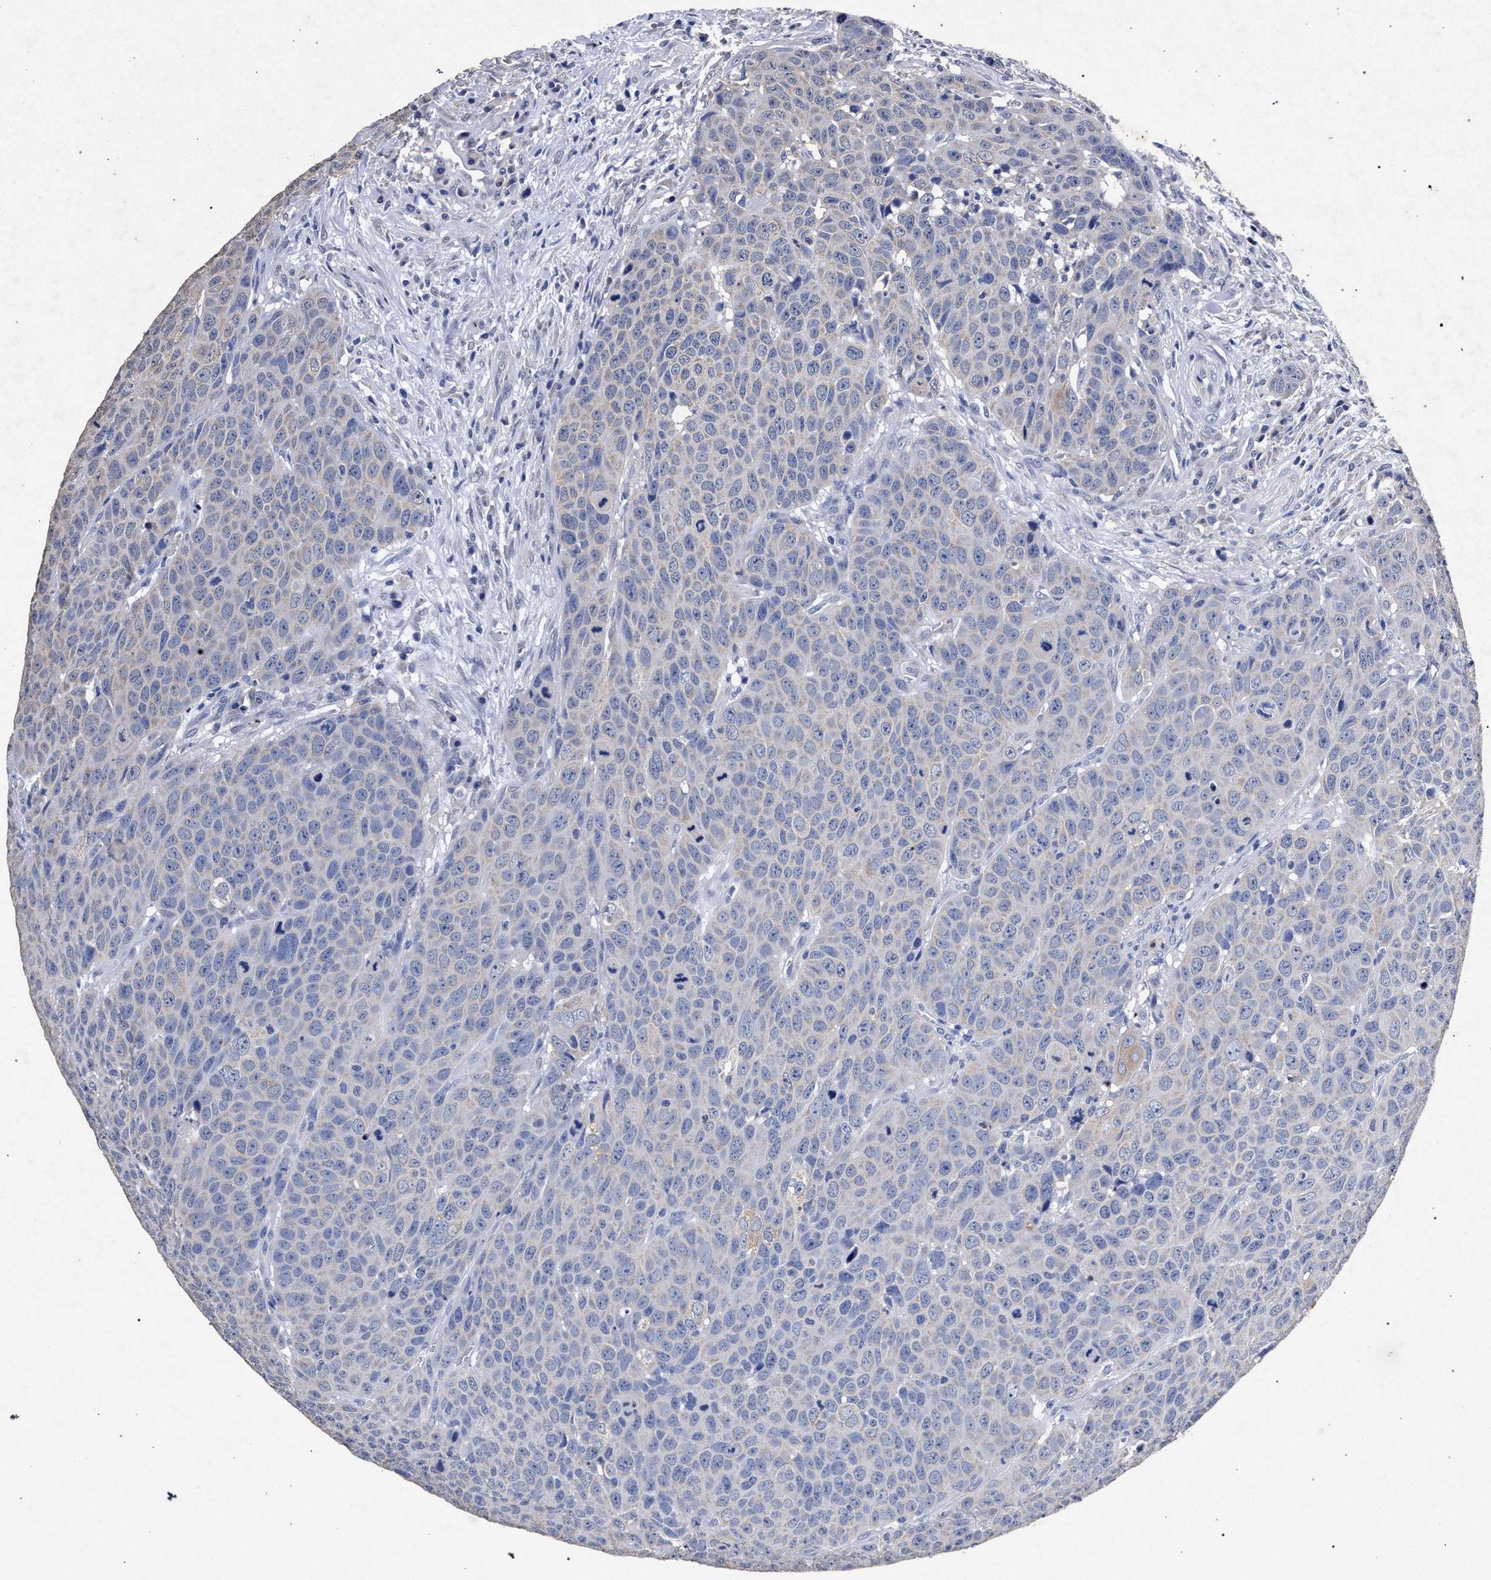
{"staining": {"intensity": "negative", "quantity": "none", "location": "none"}, "tissue": "head and neck cancer", "cell_type": "Tumor cells", "image_type": "cancer", "snomed": [{"axis": "morphology", "description": "Squamous cell carcinoma, NOS"}, {"axis": "topography", "description": "Head-Neck"}], "caption": "Immunohistochemistry (IHC) of human head and neck cancer (squamous cell carcinoma) reveals no staining in tumor cells.", "gene": "ATP1A2", "patient": {"sex": "male", "age": 66}}